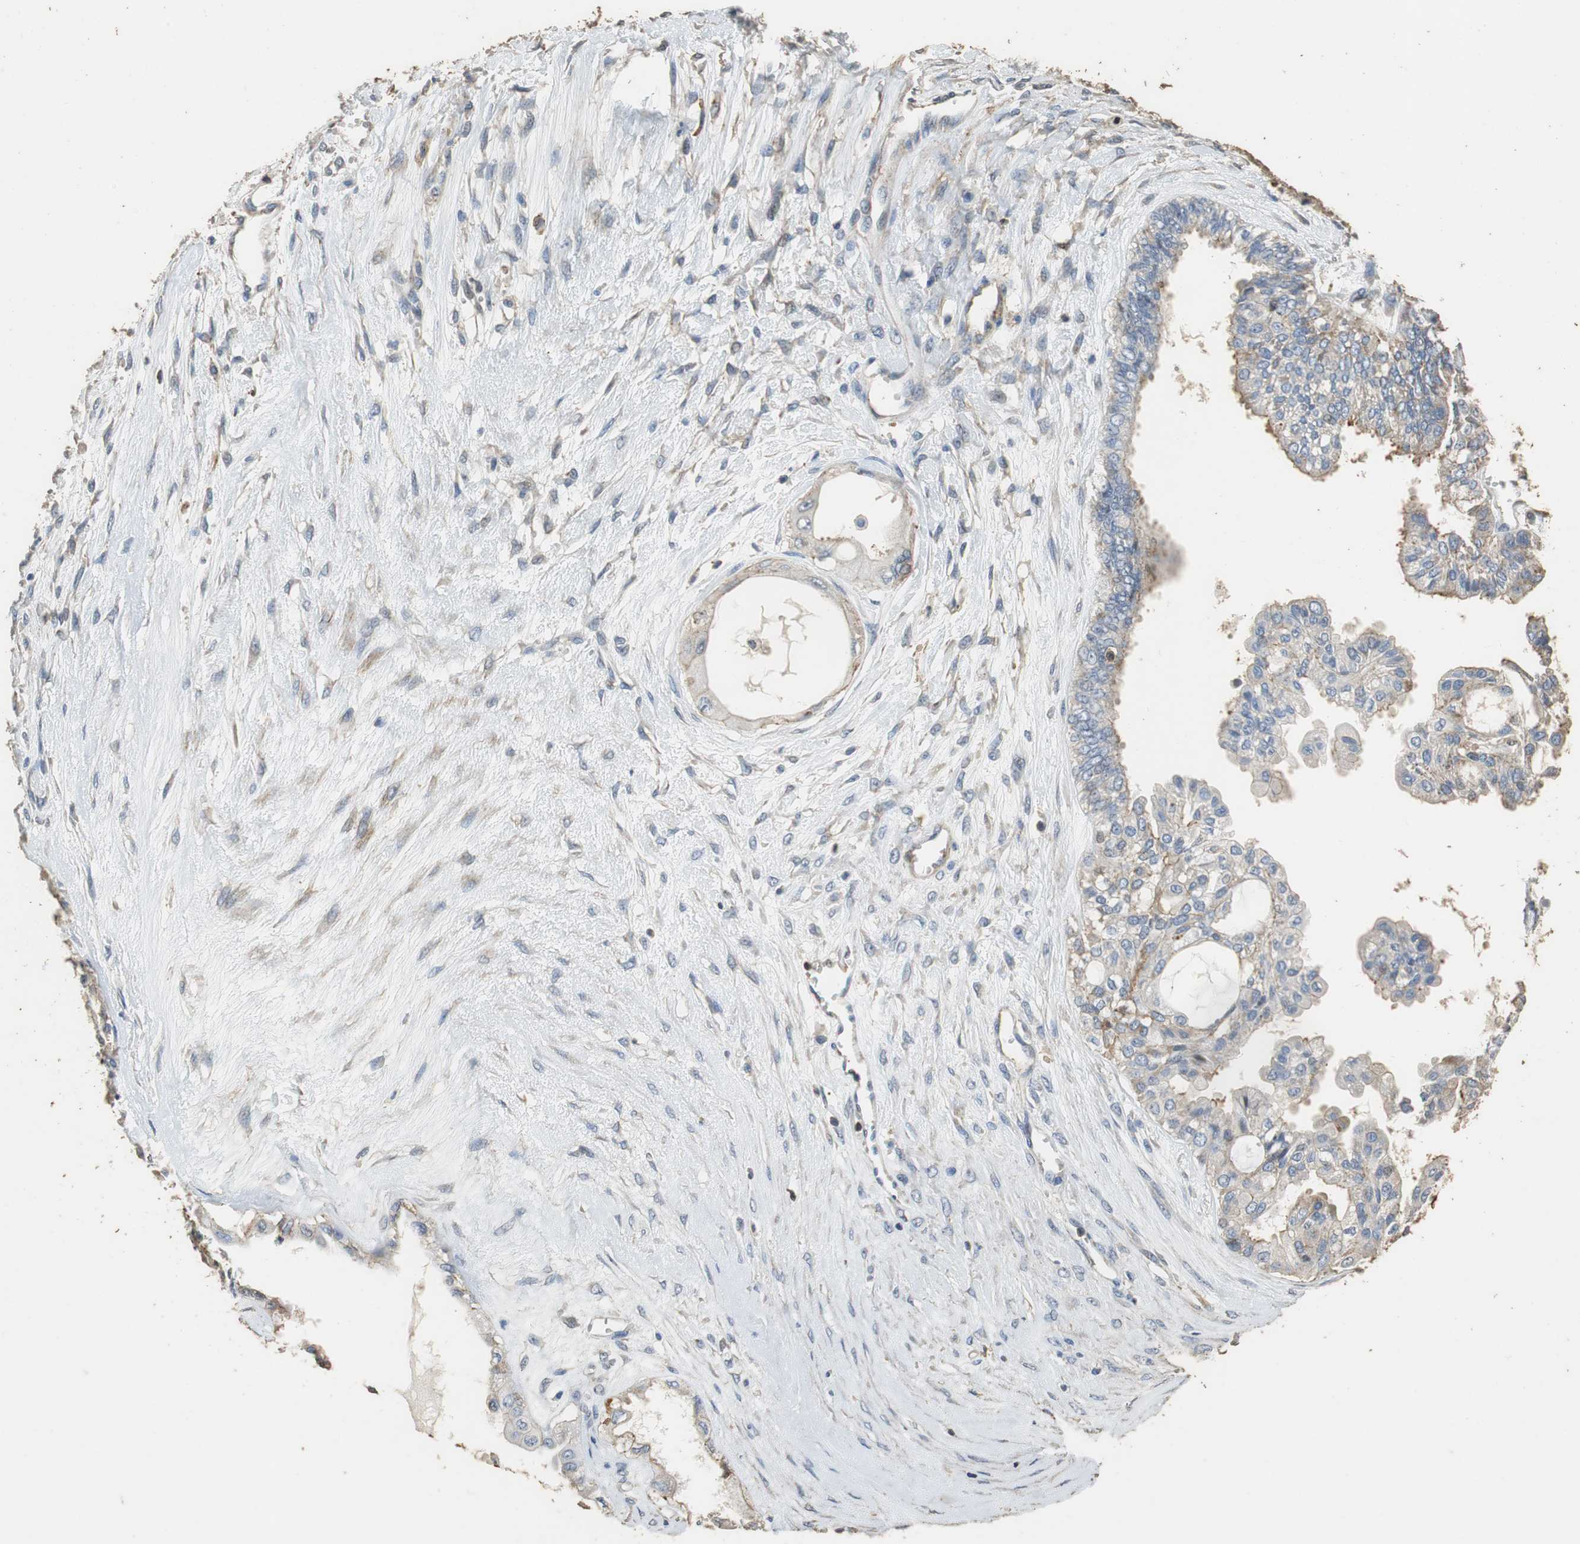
{"staining": {"intensity": "weak", "quantity": "25%-75%", "location": "cytoplasmic/membranous"}, "tissue": "ovarian cancer", "cell_type": "Tumor cells", "image_type": "cancer", "snomed": [{"axis": "morphology", "description": "Carcinoma, NOS"}, {"axis": "morphology", "description": "Carcinoma, endometroid"}, {"axis": "topography", "description": "Ovary"}], "caption": "Human ovarian cancer (endometroid carcinoma) stained with a brown dye displays weak cytoplasmic/membranous positive staining in about 25%-75% of tumor cells.", "gene": "PRKRA", "patient": {"sex": "female", "age": 50}}